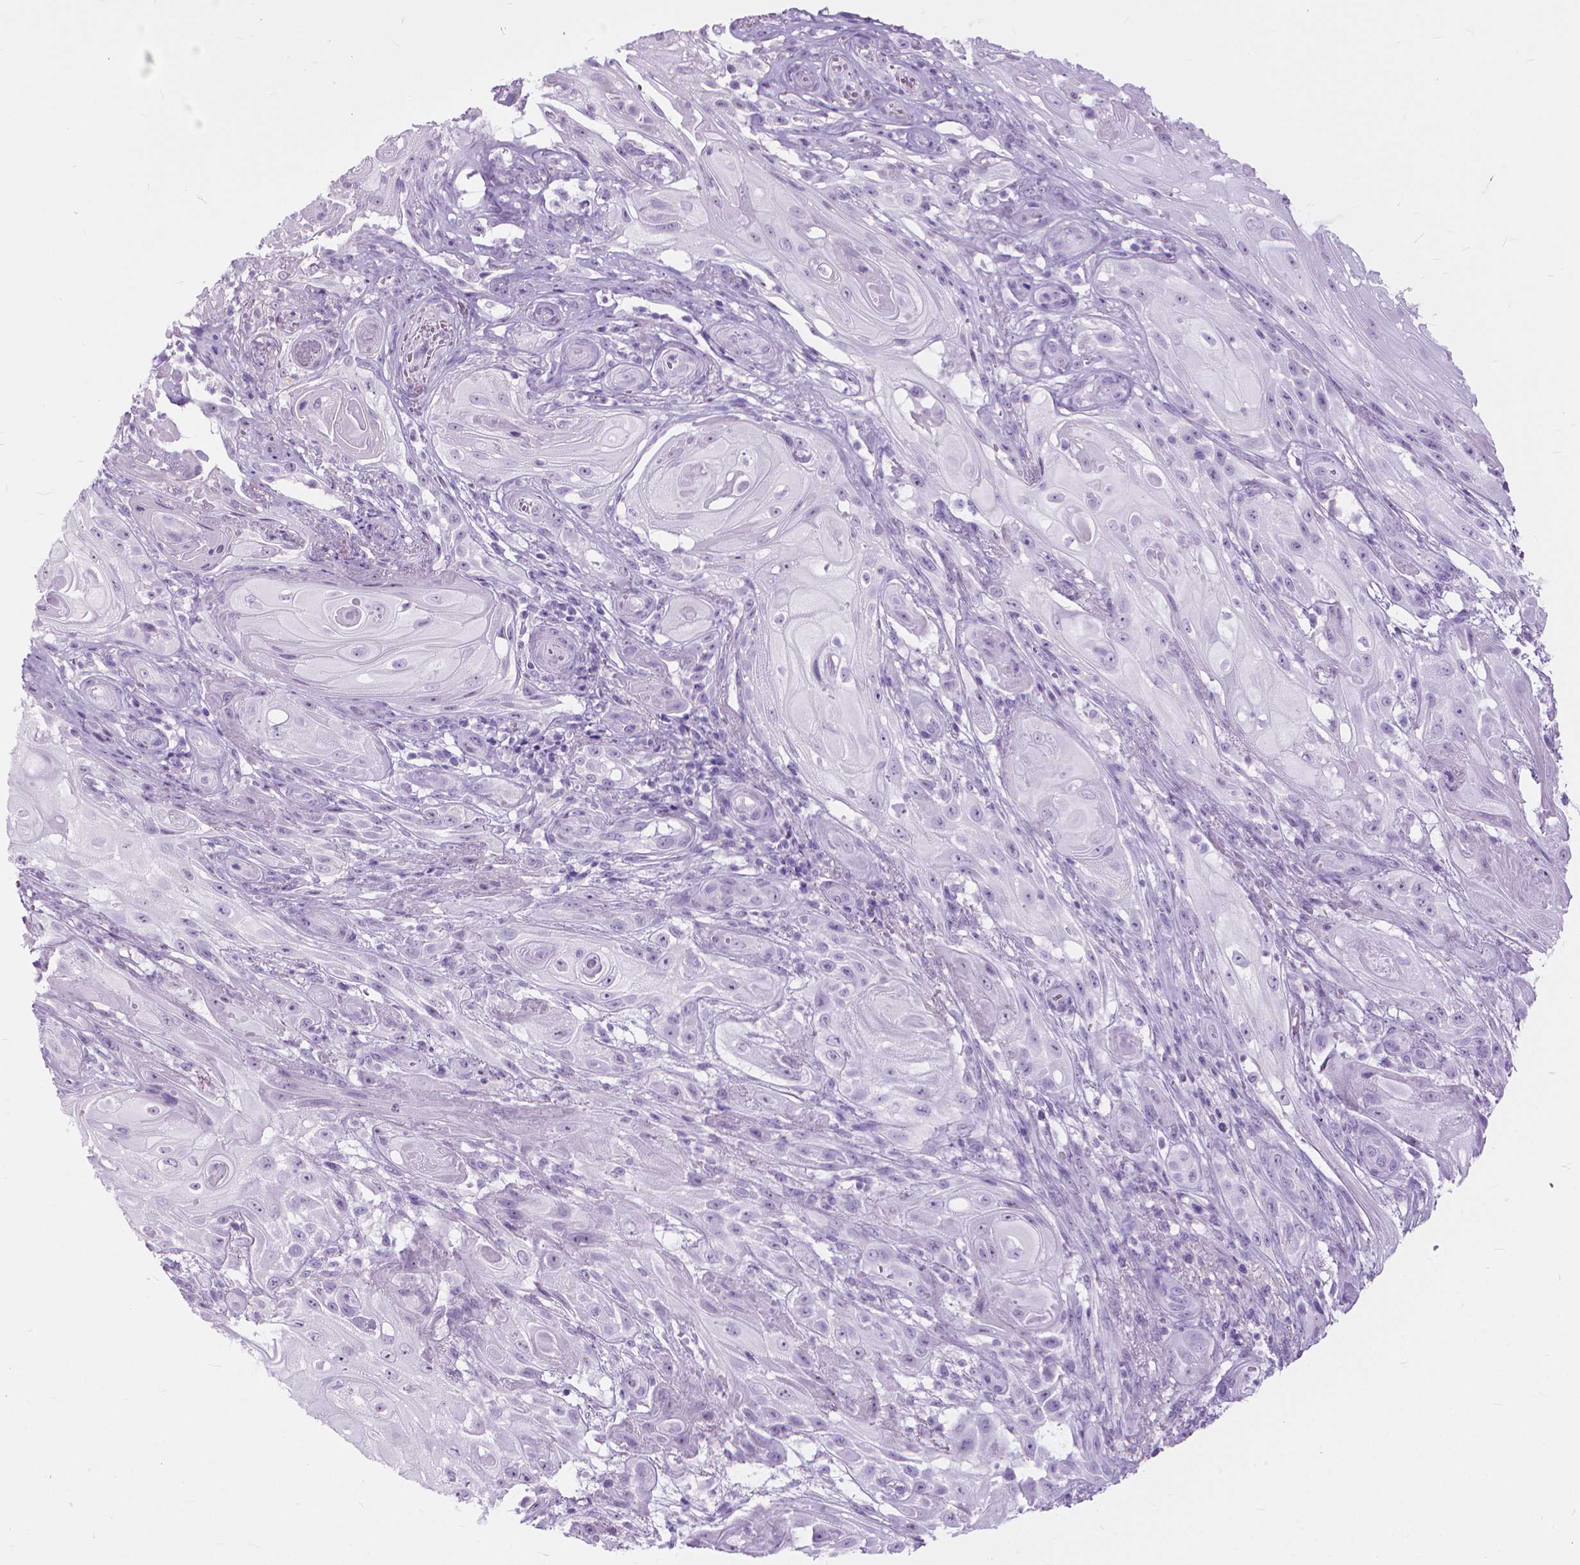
{"staining": {"intensity": "negative", "quantity": "none", "location": "none"}, "tissue": "skin cancer", "cell_type": "Tumor cells", "image_type": "cancer", "snomed": [{"axis": "morphology", "description": "Squamous cell carcinoma, NOS"}, {"axis": "topography", "description": "Skin"}], "caption": "An IHC image of skin squamous cell carcinoma is shown. There is no staining in tumor cells of skin squamous cell carcinoma. Brightfield microscopy of immunohistochemistry (IHC) stained with DAB (brown) and hematoxylin (blue), captured at high magnification.", "gene": "HTR2B", "patient": {"sex": "male", "age": 62}}